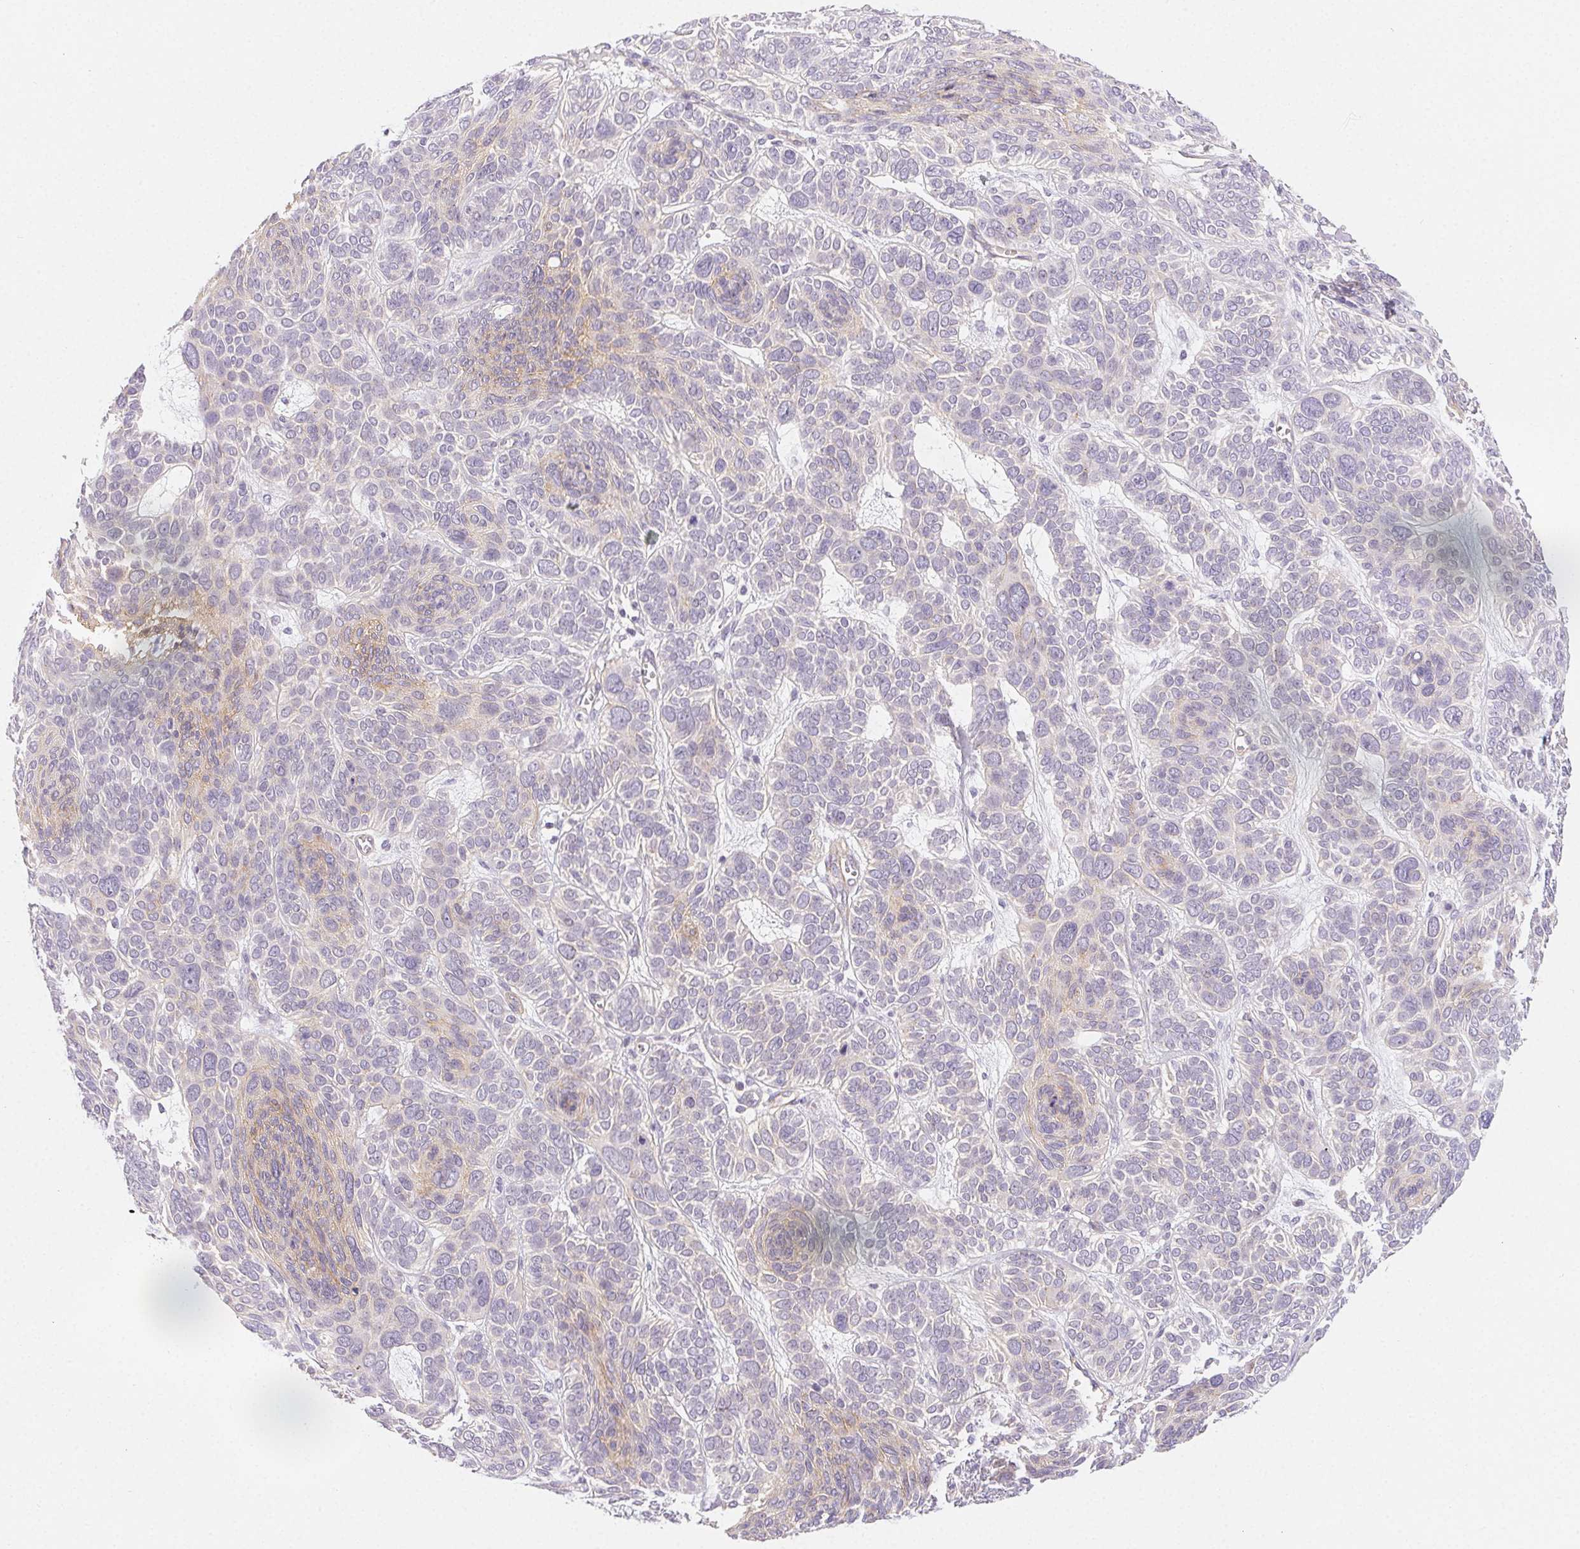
{"staining": {"intensity": "weak", "quantity": "<25%", "location": "cytoplasmic/membranous"}, "tissue": "skin cancer", "cell_type": "Tumor cells", "image_type": "cancer", "snomed": [{"axis": "morphology", "description": "Basal cell carcinoma"}, {"axis": "topography", "description": "Skin"}, {"axis": "topography", "description": "Skin of face"}], "caption": "This is an IHC histopathology image of skin basal cell carcinoma. There is no staining in tumor cells.", "gene": "CSN1S1", "patient": {"sex": "male", "age": 73}}